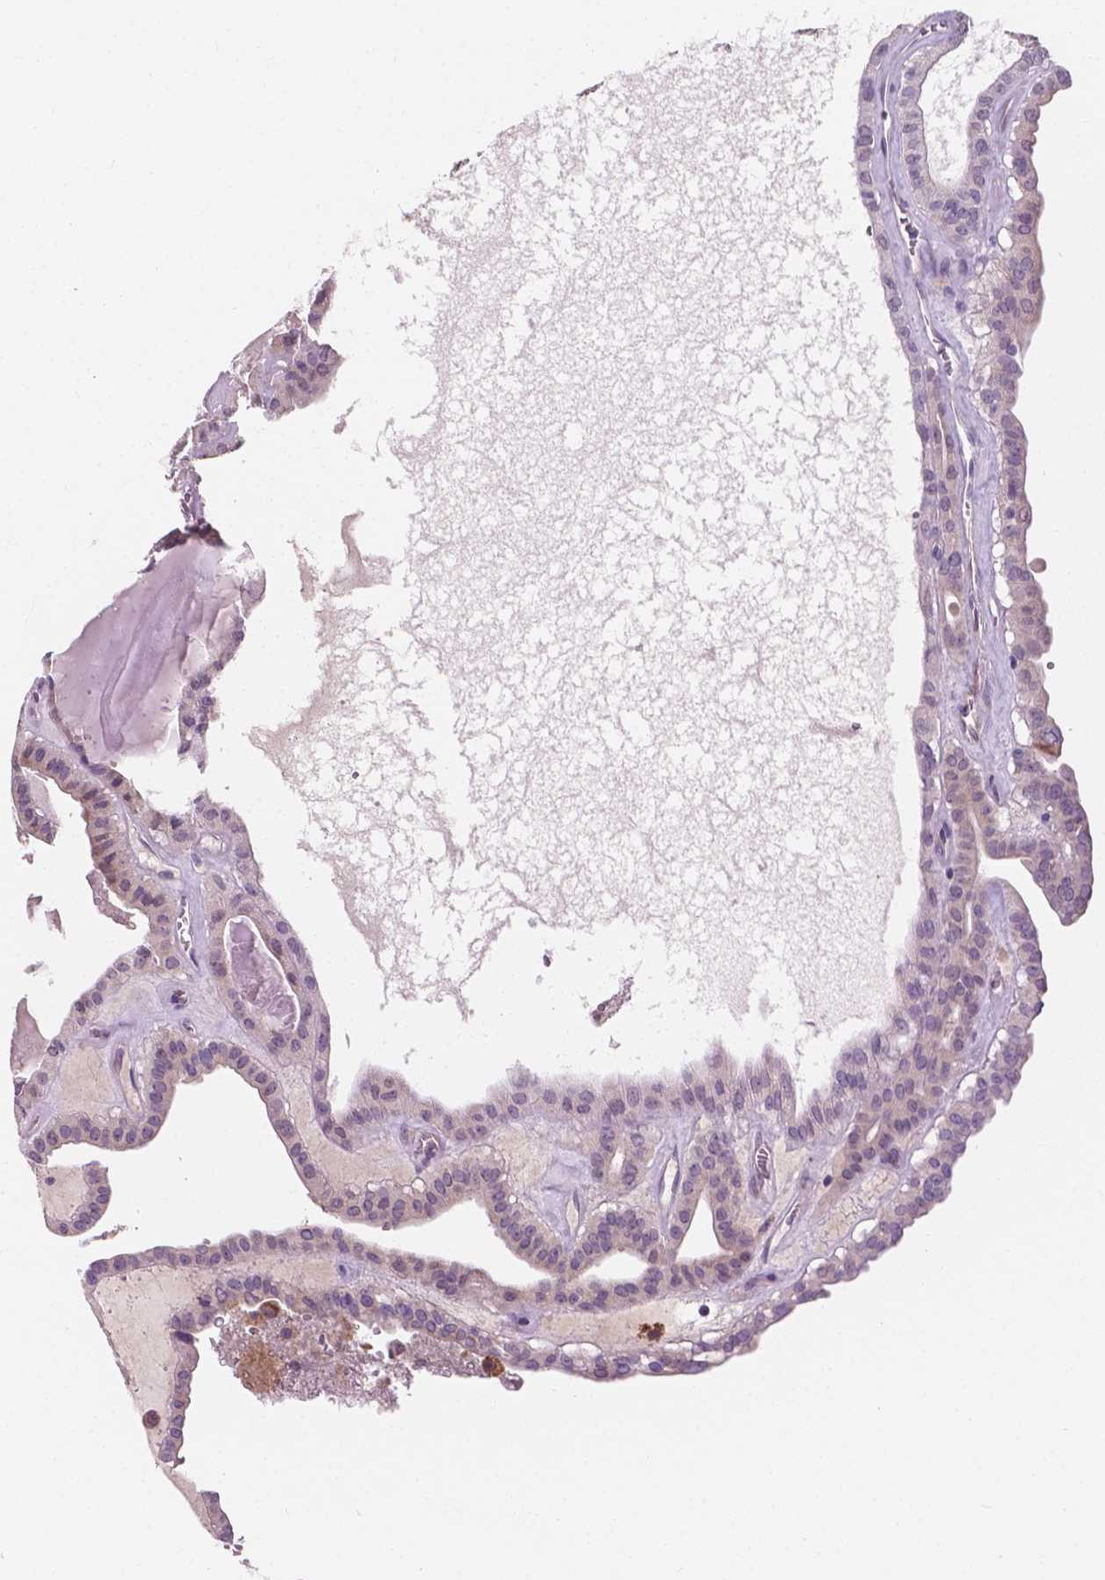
{"staining": {"intensity": "negative", "quantity": "none", "location": "none"}, "tissue": "thyroid cancer", "cell_type": "Tumor cells", "image_type": "cancer", "snomed": [{"axis": "morphology", "description": "Papillary adenocarcinoma, NOS"}, {"axis": "topography", "description": "Thyroid gland"}], "caption": "Protein analysis of thyroid papillary adenocarcinoma shows no significant positivity in tumor cells.", "gene": "IREB2", "patient": {"sex": "male", "age": 52}}